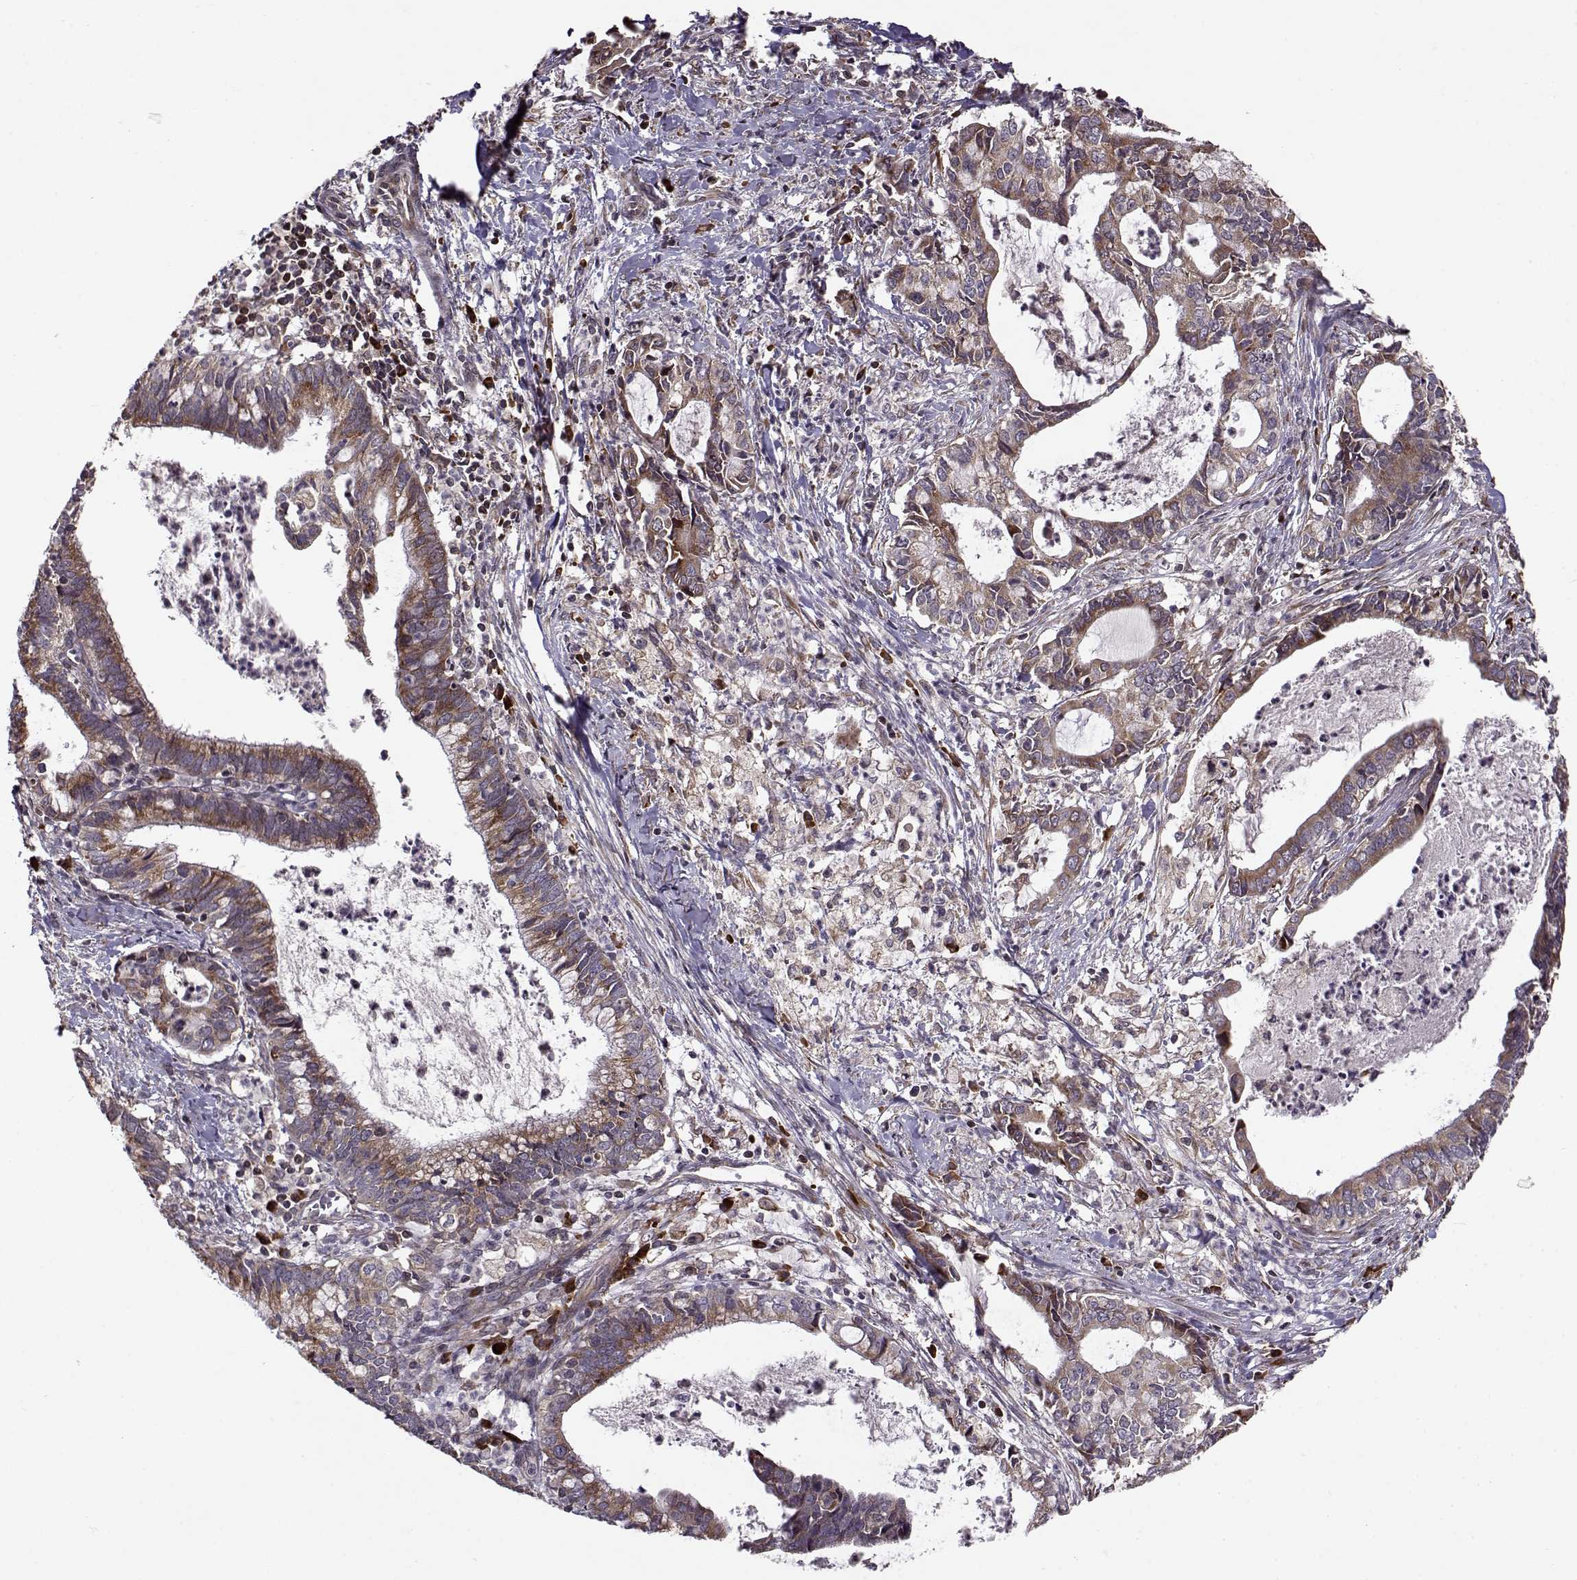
{"staining": {"intensity": "strong", "quantity": ">75%", "location": "cytoplasmic/membranous"}, "tissue": "cervical cancer", "cell_type": "Tumor cells", "image_type": "cancer", "snomed": [{"axis": "morphology", "description": "Adenocarcinoma, NOS"}, {"axis": "topography", "description": "Cervix"}], "caption": "Protein analysis of cervical adenocarcinoma tissue displays strong cytoplasmic/membranous positivity in approximately >75% of tumor cells.", "gene": "RPL31", "patient": {"sex": "female", "age": 42}}